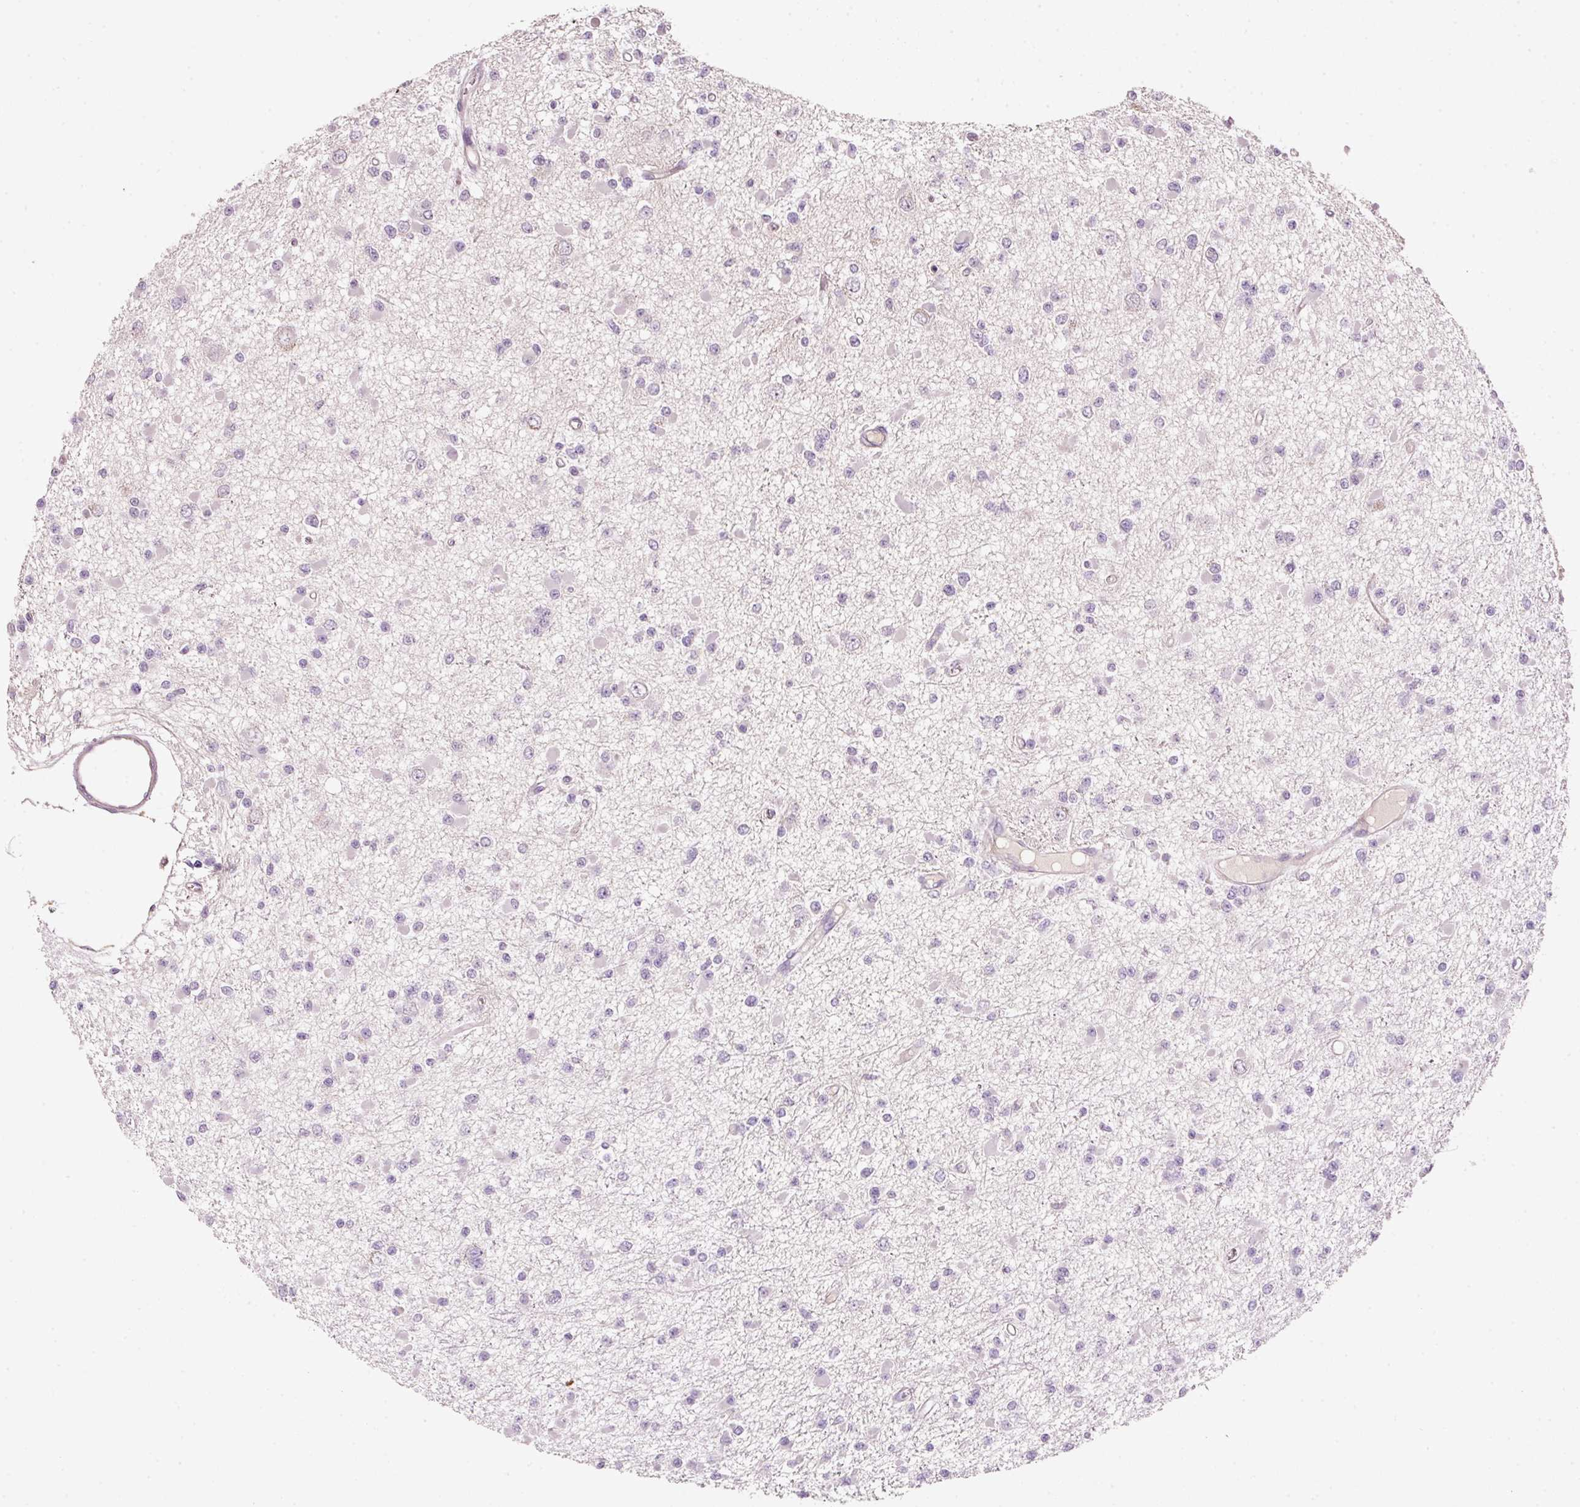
{"staining": {"intensity": "negative", "quantity": "none", "location": "none"}, "tissue": "glioma", "cell_type": "Tumor cells", "image_type": "cancer", "snomed": [{"axis": "morphology", "description": "Glioma, malignant, Low grade"}, {"axis": "topography", "description": "Brain"}], "caption": "IHC of glioma demonstrates no expression in tumor cells.", "gene": "TIRAP", "patient": {"sex": "female", "age": 22}}